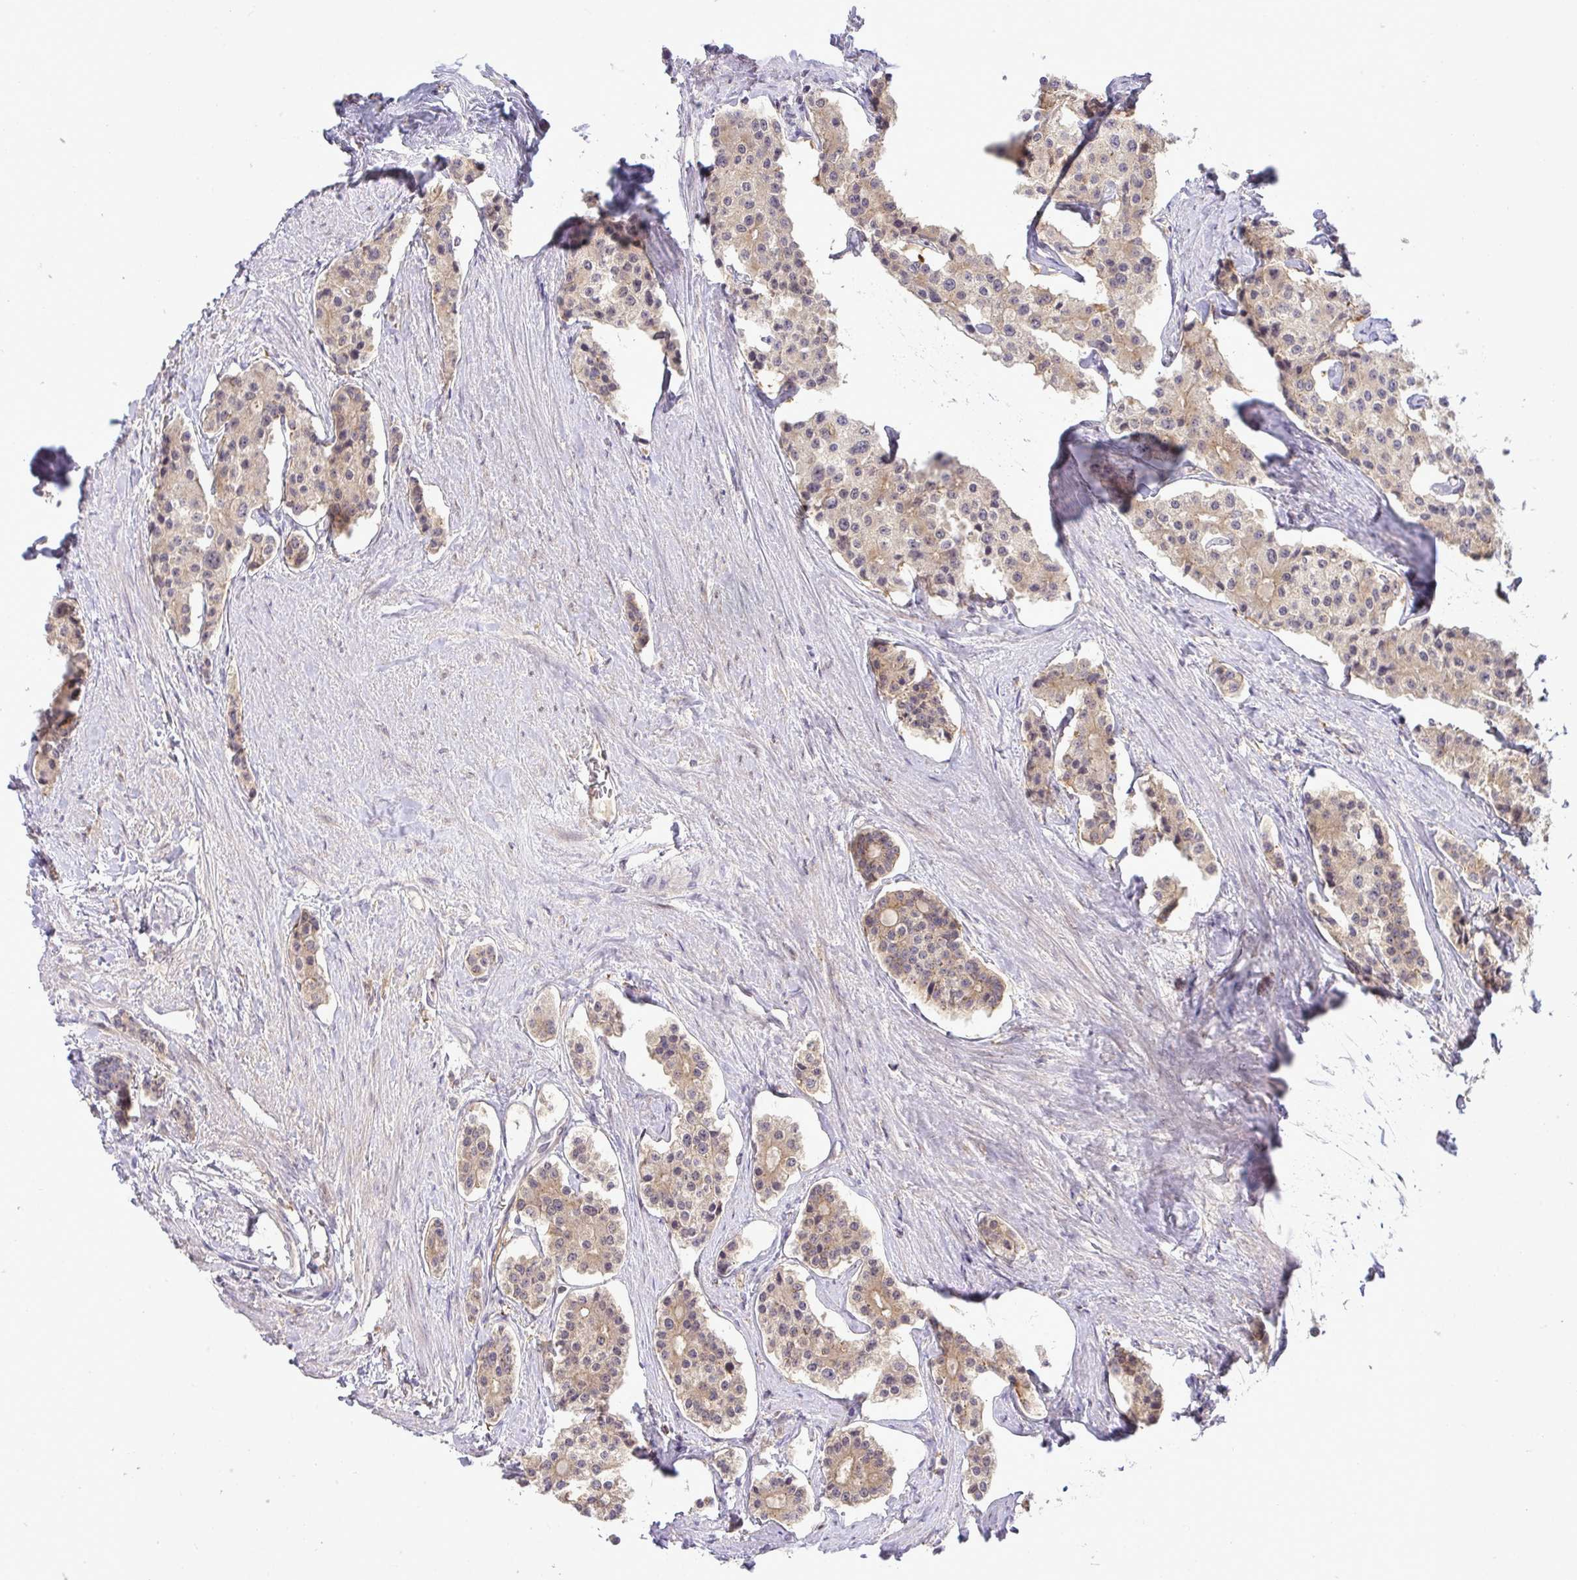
{"staining": {"intensity": "weak", "quantity": "25%-75%", "location": "cytoplasmic/membranous"}, "tissue": "carcinoid", "cell_type": "Tumor cells", "image_type": "cancer", "snomed": [{"axis": "morphology", "description": "Carcinoid, malignant, NOS"}, {"axis": "topography", "description": "Small intestine"}], "caption": "A high-resolution histopathology image shows immunohistochemistry staining of carcinoid, which exhibits weak cytoplasmic/membranous positivity in about 25%-75% of tumor cells.", "gene": "SLC9A6", "patient": {"sex": "female", "age": 65}}